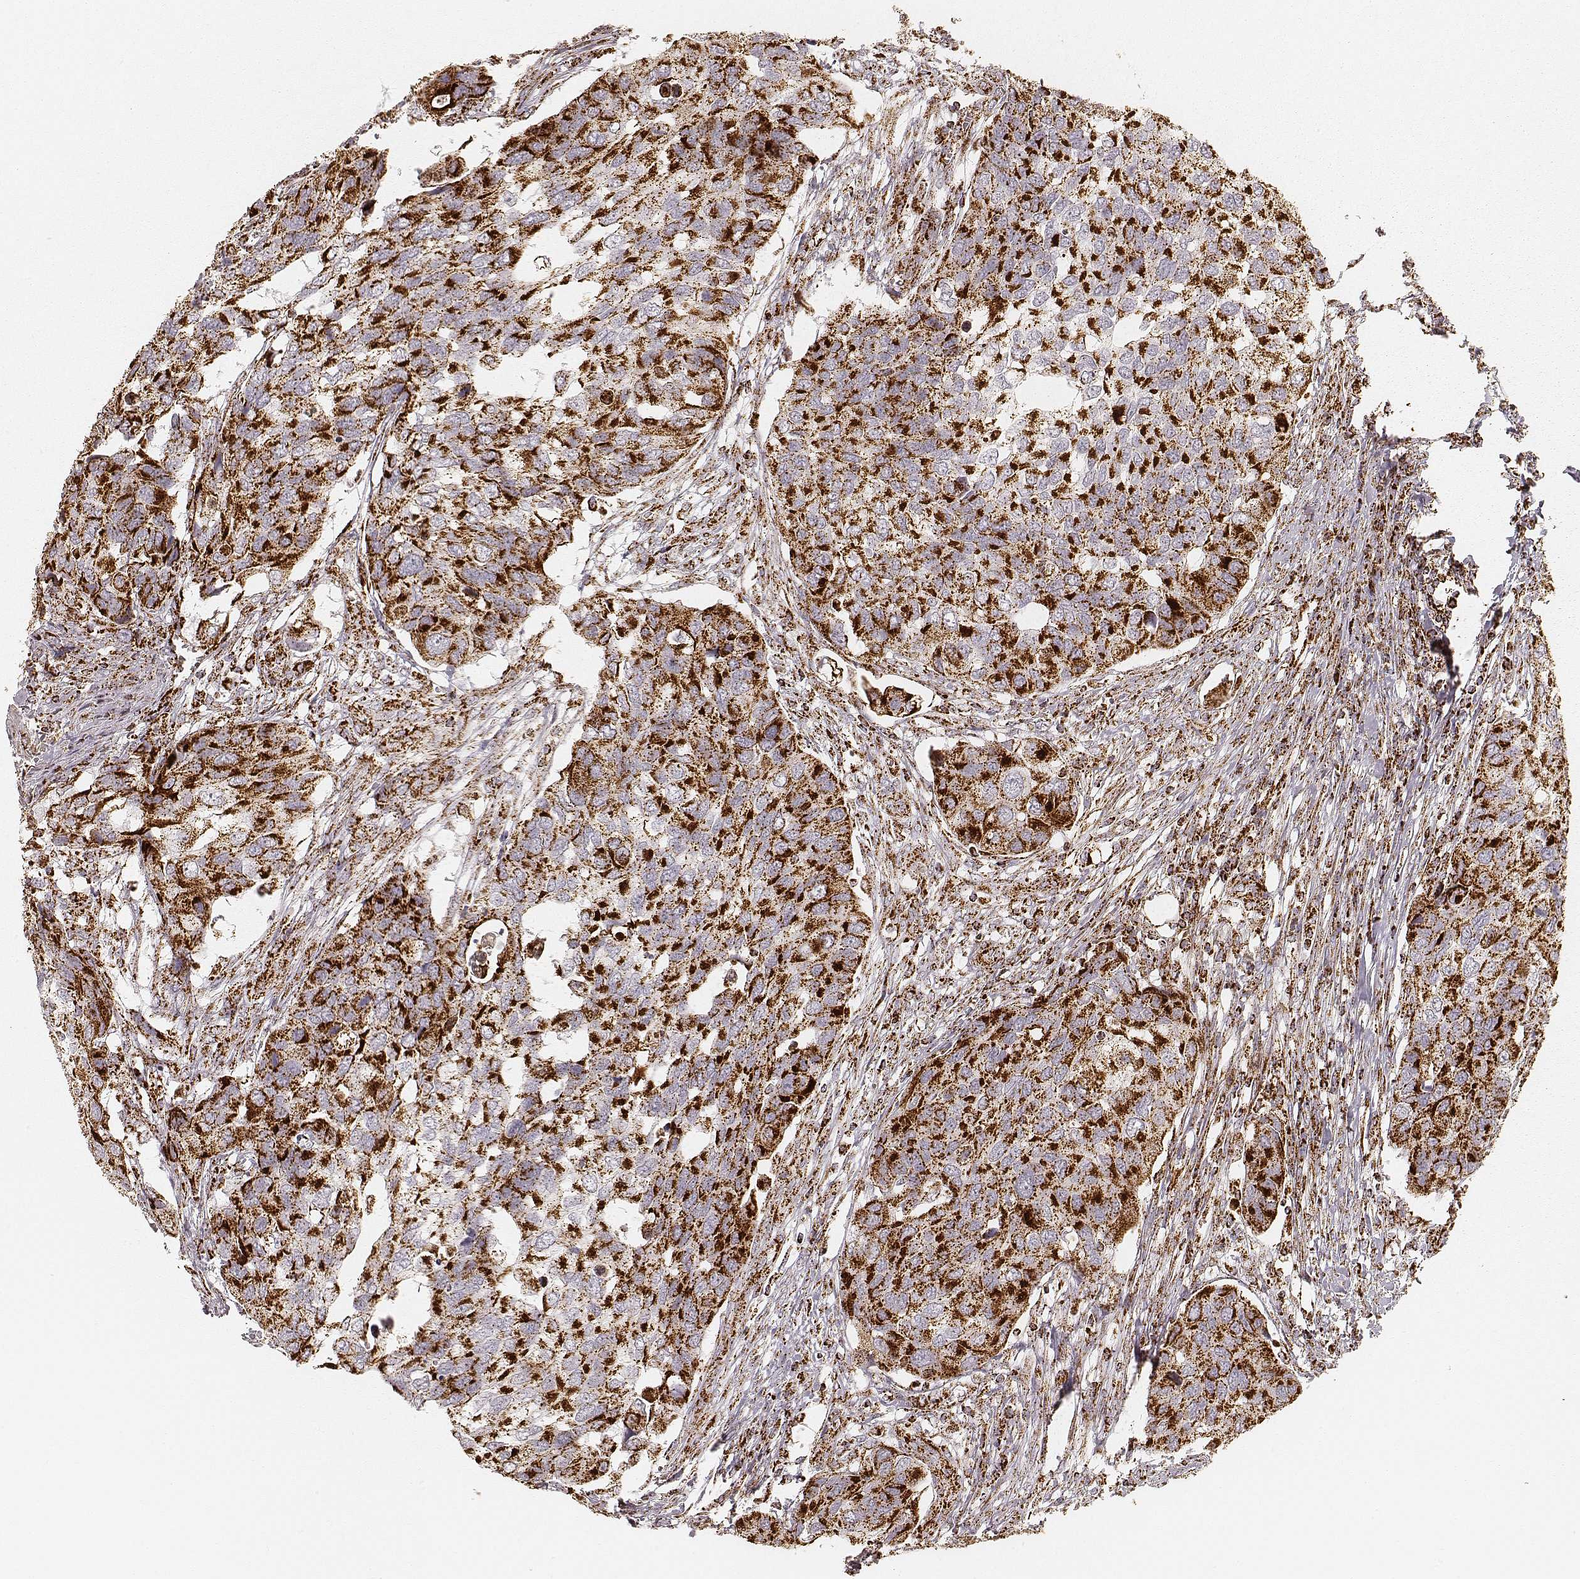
{"staining": {"intensity": "strong", "quantity": ">75%", "location": "cytoplasmic/membranous"}, "tissue": "urothelial cancer", "cell_type": "Tumor cells", "image_type": "cancer", "snomed": [{"axis": "morphology", "description": "Urothelial carcinoma, High grade"}, {"axis": "topography", "description": "Urinary bladder"}], "caption": "A photomicrograph of human urothelial carcinoma (high-grade) stained for a protein displays strong cytoplasmic/membranous brown staining in tumor cells.", "gene": "CS", "patient": {"sex": "male", "age": 60}}